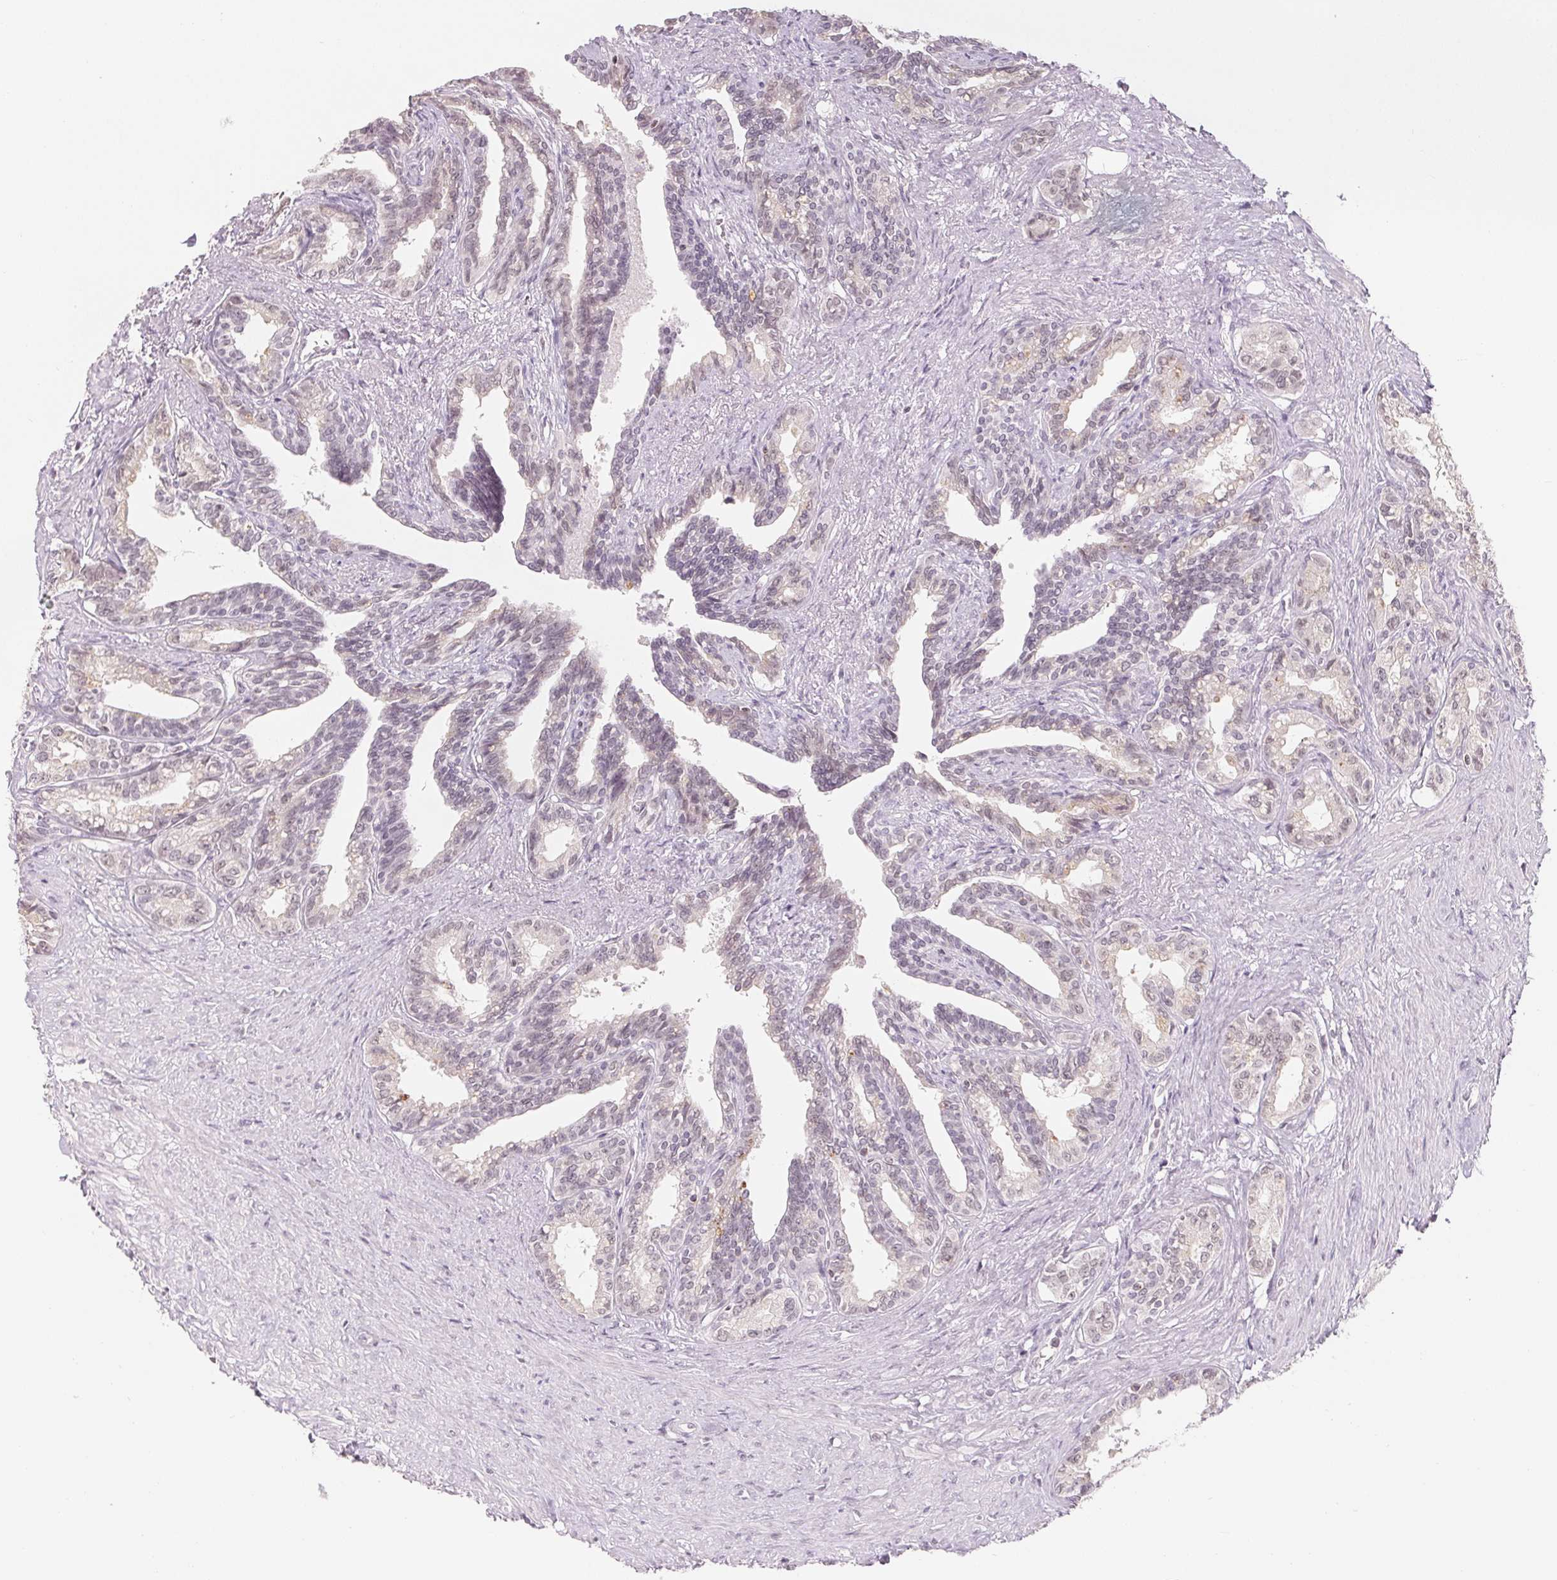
{"staining": {"intensity": "negative", "quantity": "none", "location": "none"}, "tissue": "seminal vesicle", "cell_type": "Glandular cells", "image_type": "normal", "snomed": [{"axis": "morphology", "description": "Normal tissue, NOS"}, {"axis": "morphology", "description": "Urothelial carcinoma, NOS"}, {"axis": "topography", "description": "Urinary bladder"}, {"axis": "topography", "description": "Seminal veicle"}], "caption": "Micrograph shows no protein positivity in glandular cells of unremarkable seminal vesicle. (Stains: DAB immunohistochemistry with hematoxylin counter stain, Microscopy: brightfield microscopy at high magnification).", "gene": "NXF3", "patient": {"sex": "male", "age": 76}}